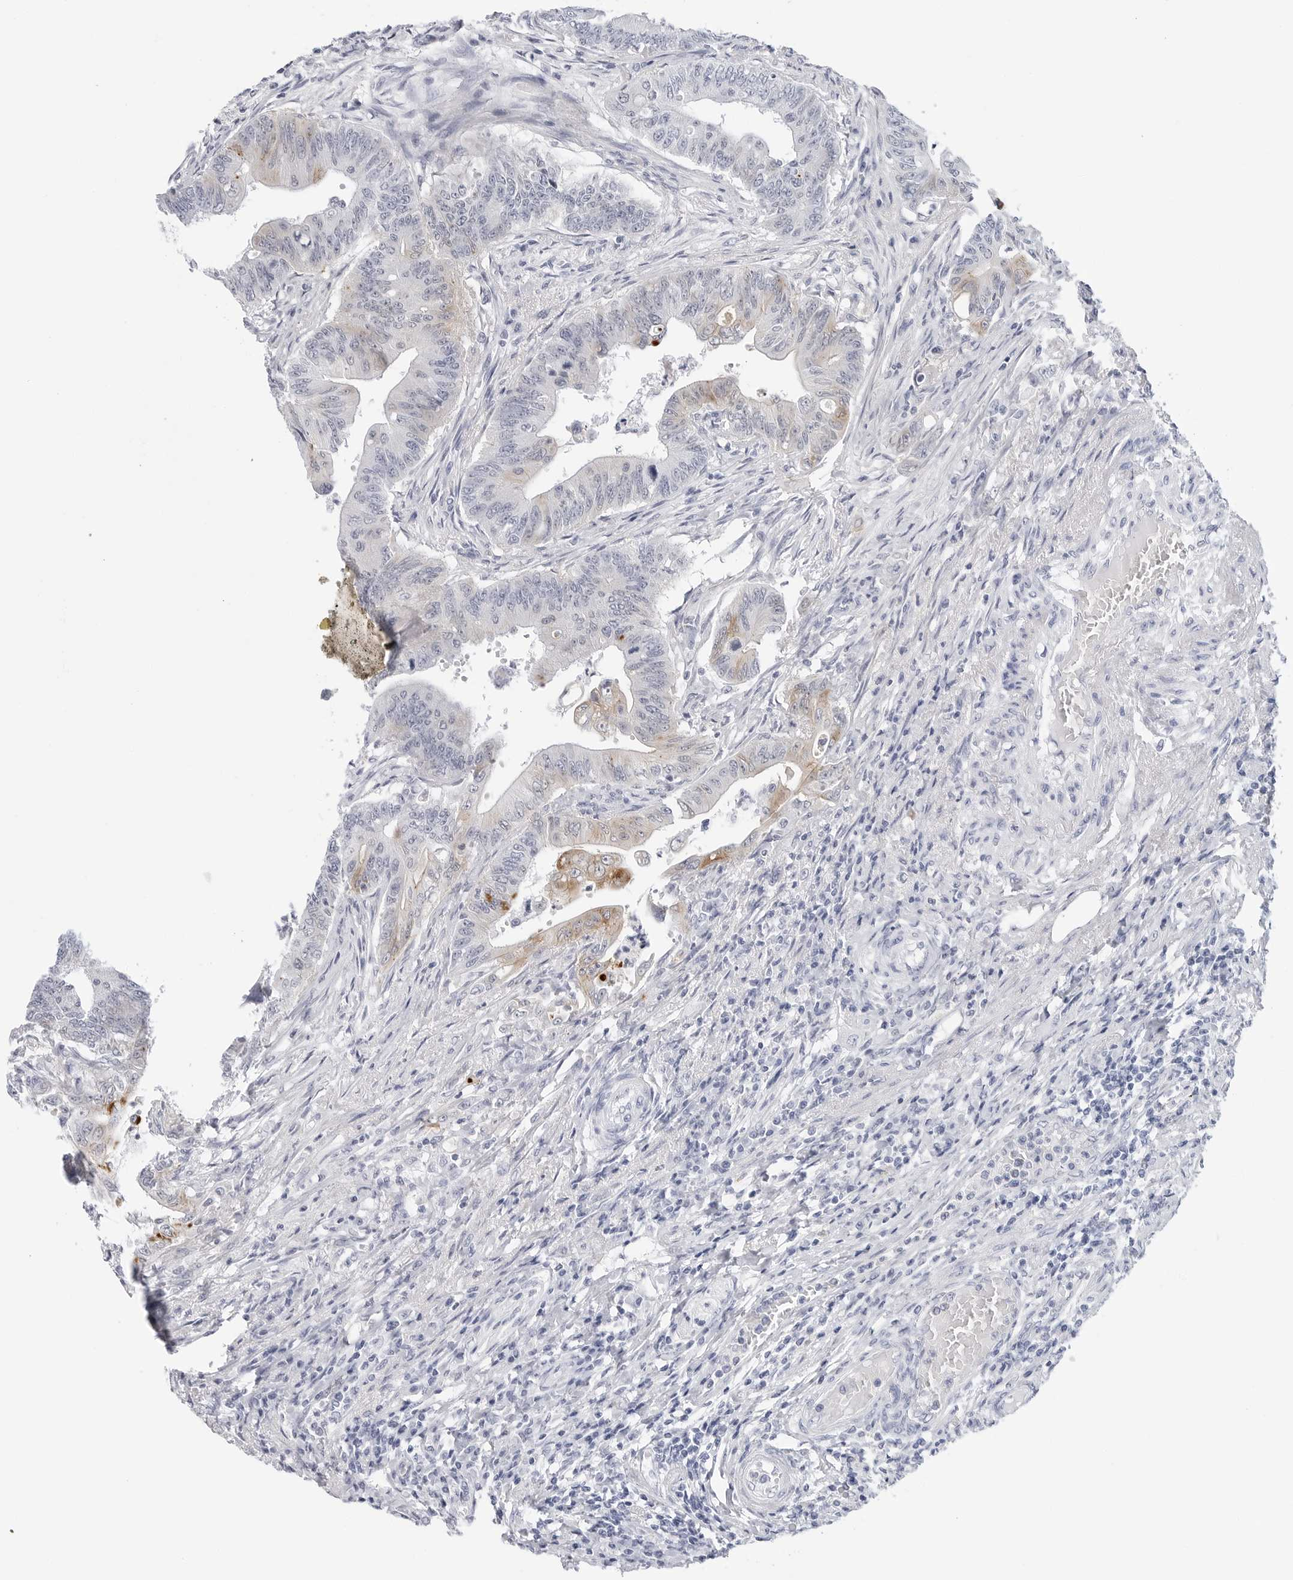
{"staining": {"intensity": "weak", "quantity": "<25%", "location": "cytoplasmic/membranous"}, "tissue": "colorectal cancer", "cell_type": "Tumor cells", "image_type": "cancer", "snomed": [{"axis": "morphology", "description": "Adenoma, NOS"}, {"axis": "morphology", "description": "Adenocarcinoma, NOS"}, {"axis": "topography", "description": "Colon"}], "caption": "There is no significant staining in tumor cells of adenocarcinoma (colorectal). (Immunohistochemistry (ihc), brightfield microscopy, high magnification).", "gene": "SLC19A1", "patient": {"sex": "male", "age": 79}}